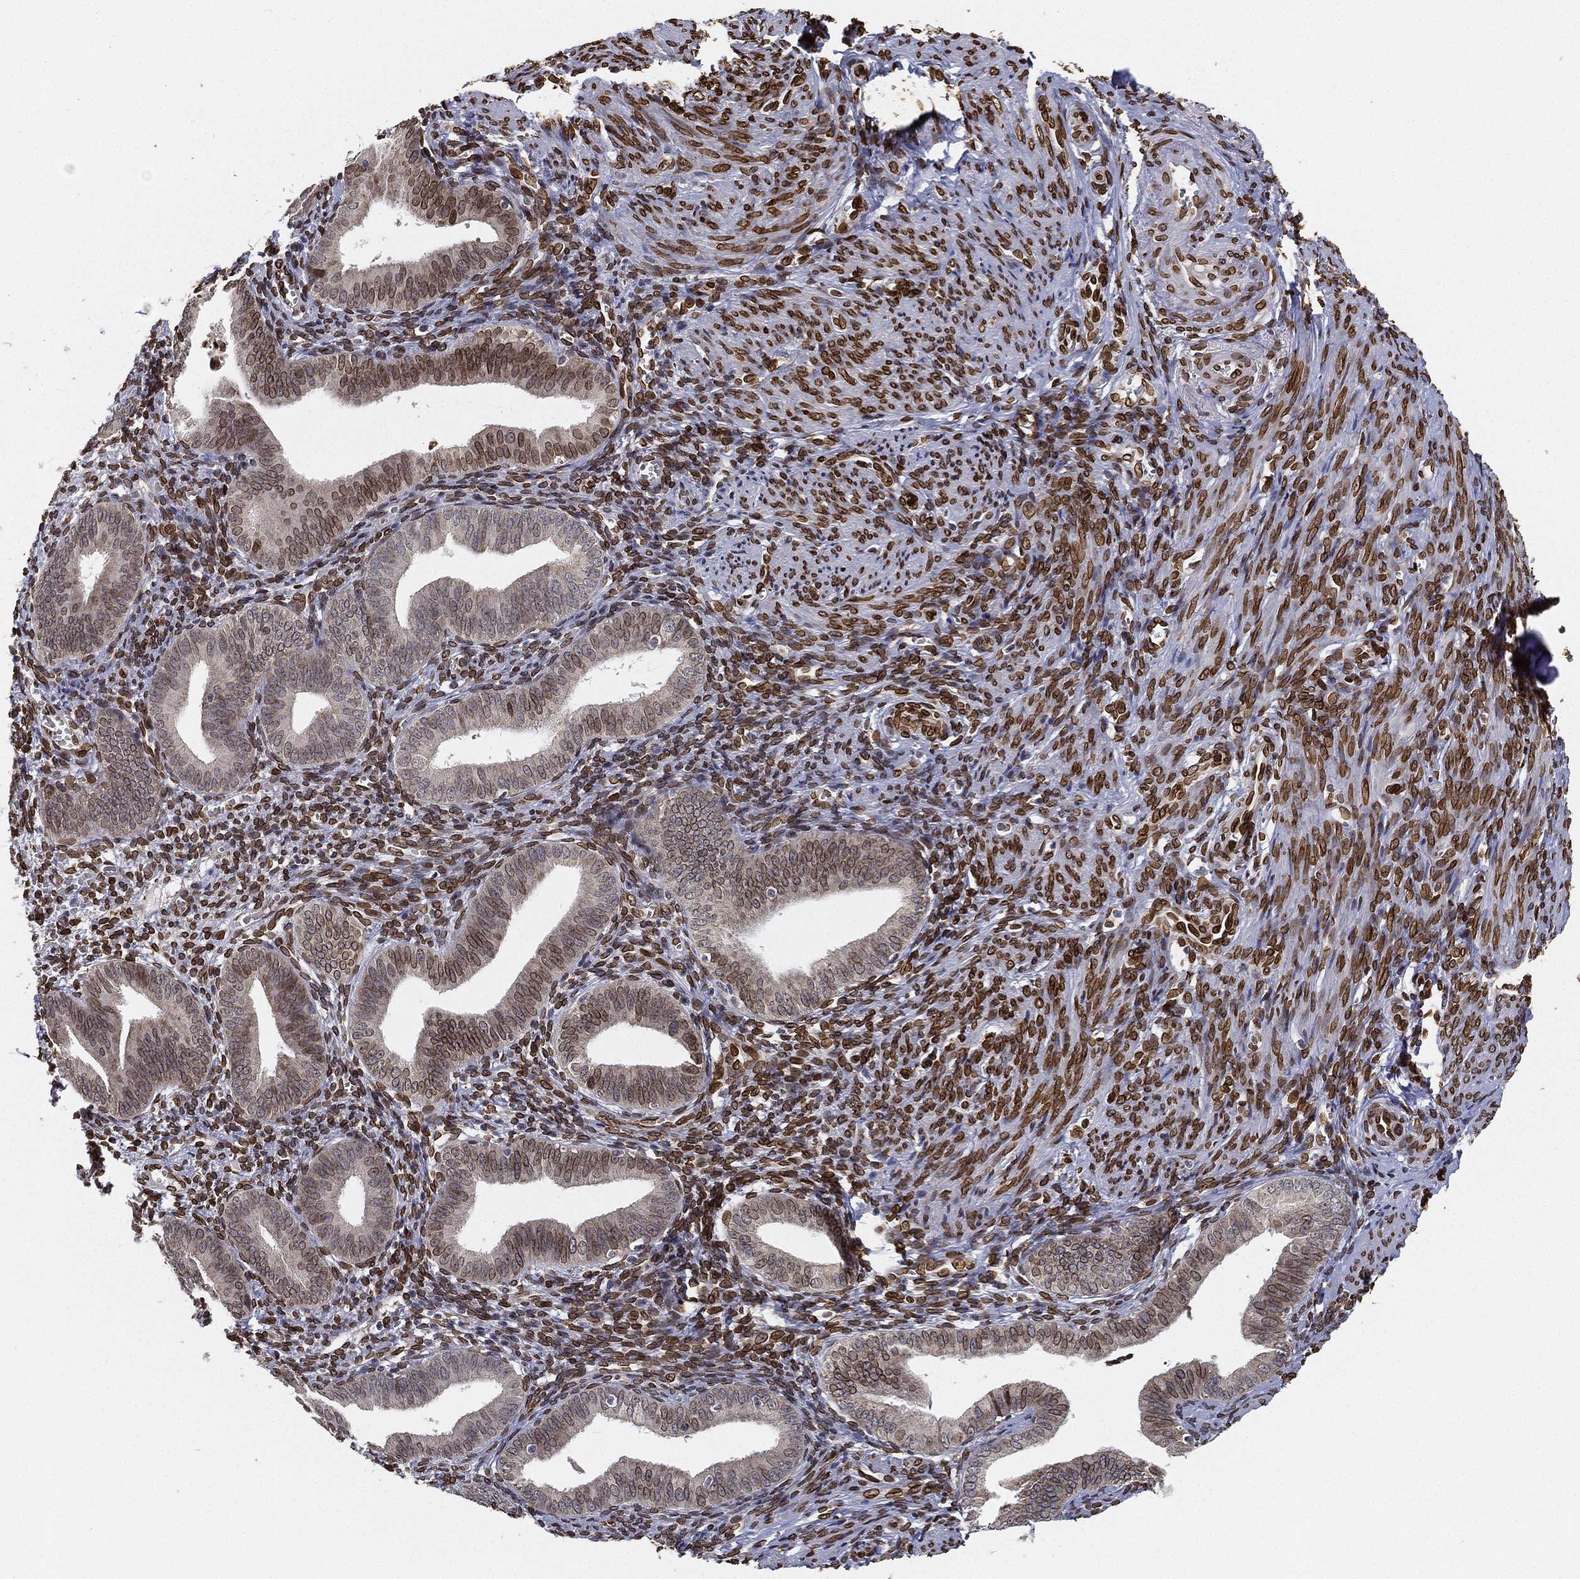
{"staining": {"intensity": "strong", "quantity": ">75%", "location": "cytoplasmic/membranous,nuclear"}, "tissue": "endometrium", "cell_type": "Cells in endometrial stroma", "image_type": "normal", "snomed": [{"axis": "morphology", "description": "Normal tissue, NOS"}, {"axis": "topography", "description": "Endometrium"}], "caption": "Normal endometrium was stained to show a protein in brown. There is high levels of strong cytoplasmic/membranous,nuclear staining in about >75% of cells in endometrial stroma.", "gene": "PALB2", "patient": {"sex": "female", "age": 42}}